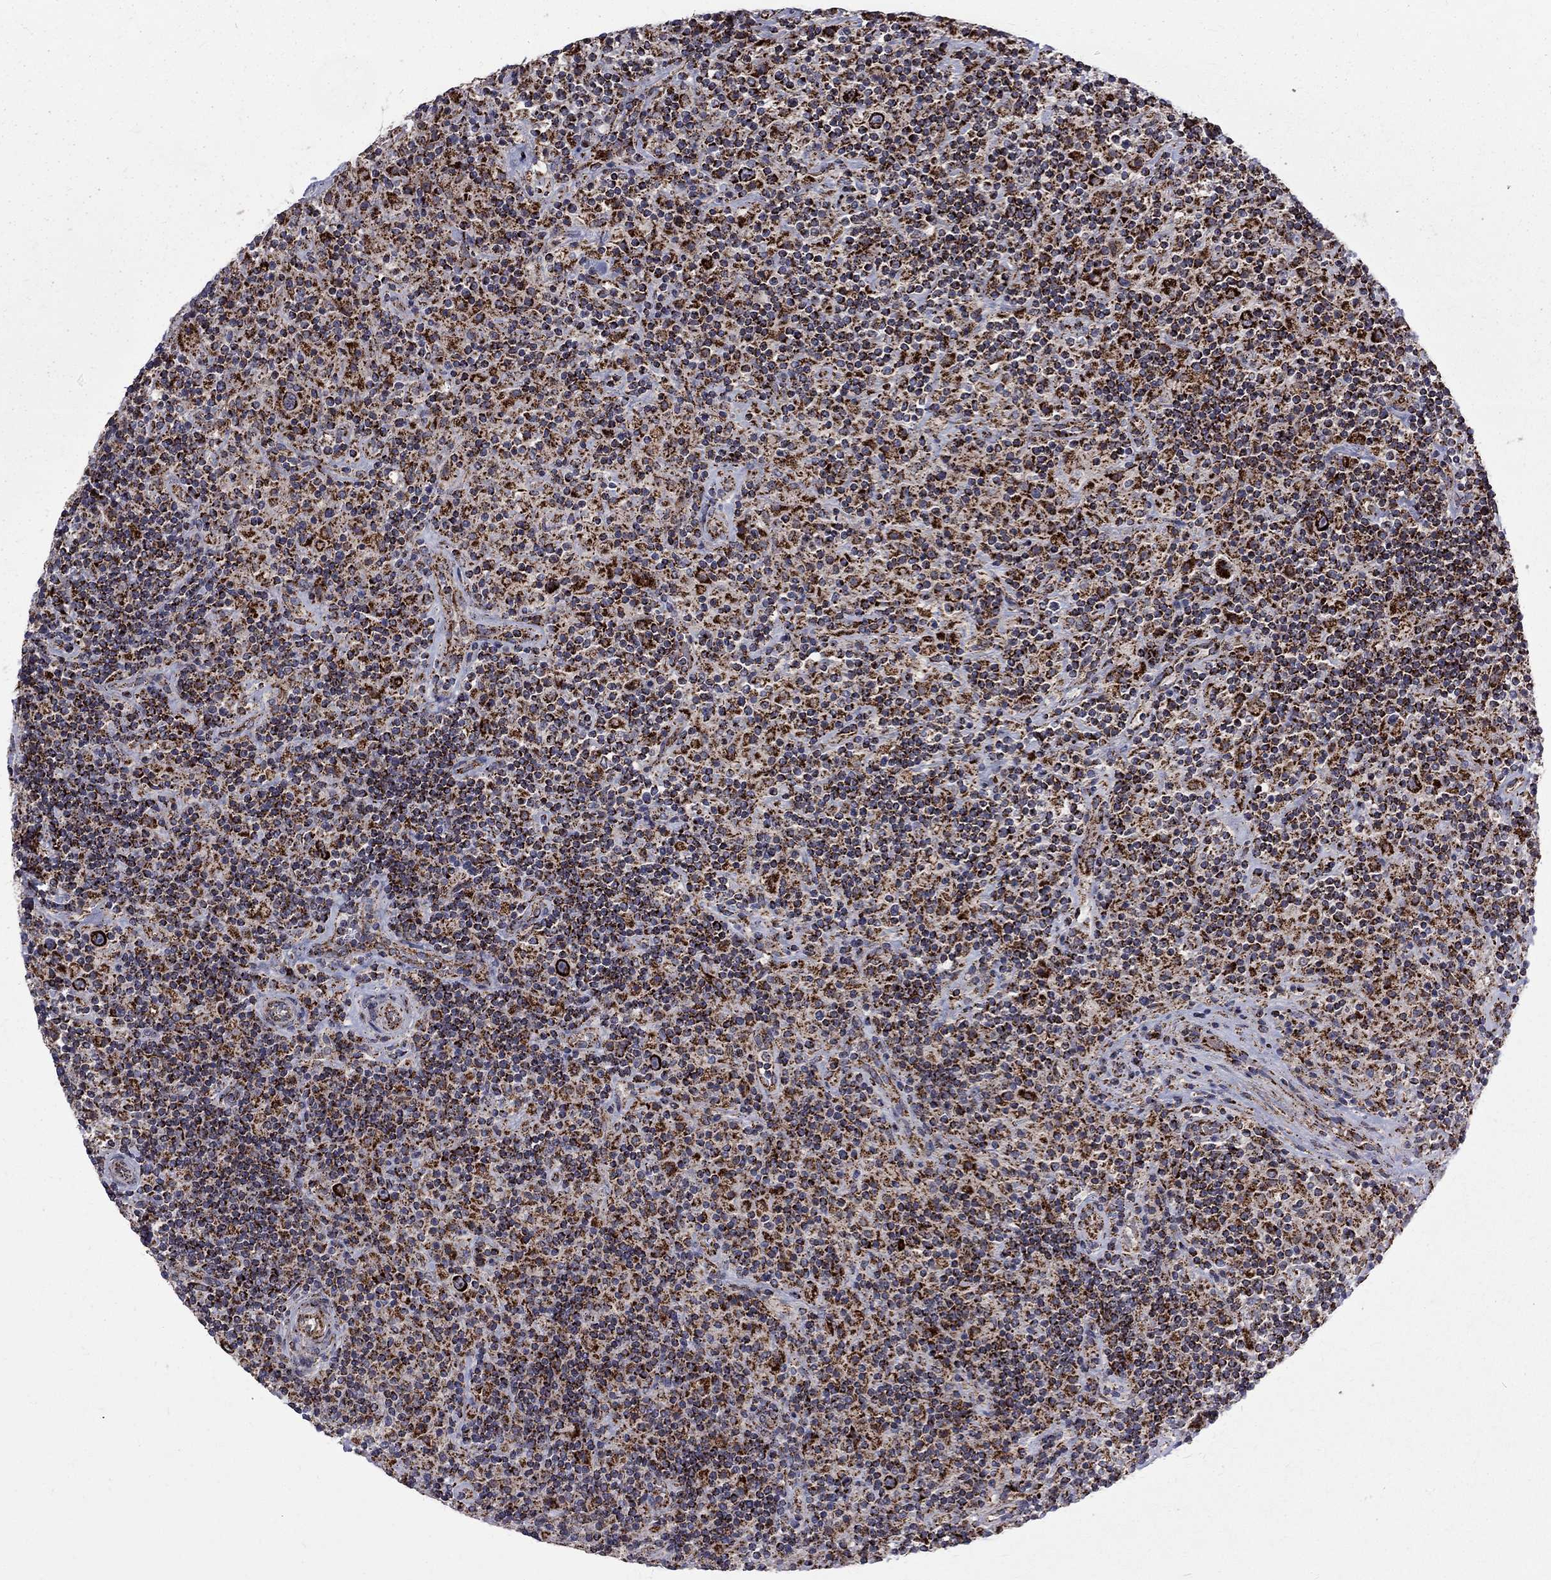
{"staining": {"intensity": "strong", "quantity": ">75%", "location": "cytoplasmic/membranous"}, "tissue": "lymphoma", "cell_type": "Tumor cells", "image_type": "cancer", "snomed": [{"axis": "morphology", "description": "Hodgkin's disease, NOS"}, {"axis": "topography", "description": "Lymph node"}], "caption": "DAB immunohistochemical staining of Hodgkin's disease reveals strong cytoplasmic/membranous protein positivity in about >75% of tumor cells. Immunohistochemistry stains the protein in brown and the nuclei are stained blue.", "gene": "ALDH1B1", "patient": {"sex": "male", "age": 70}}